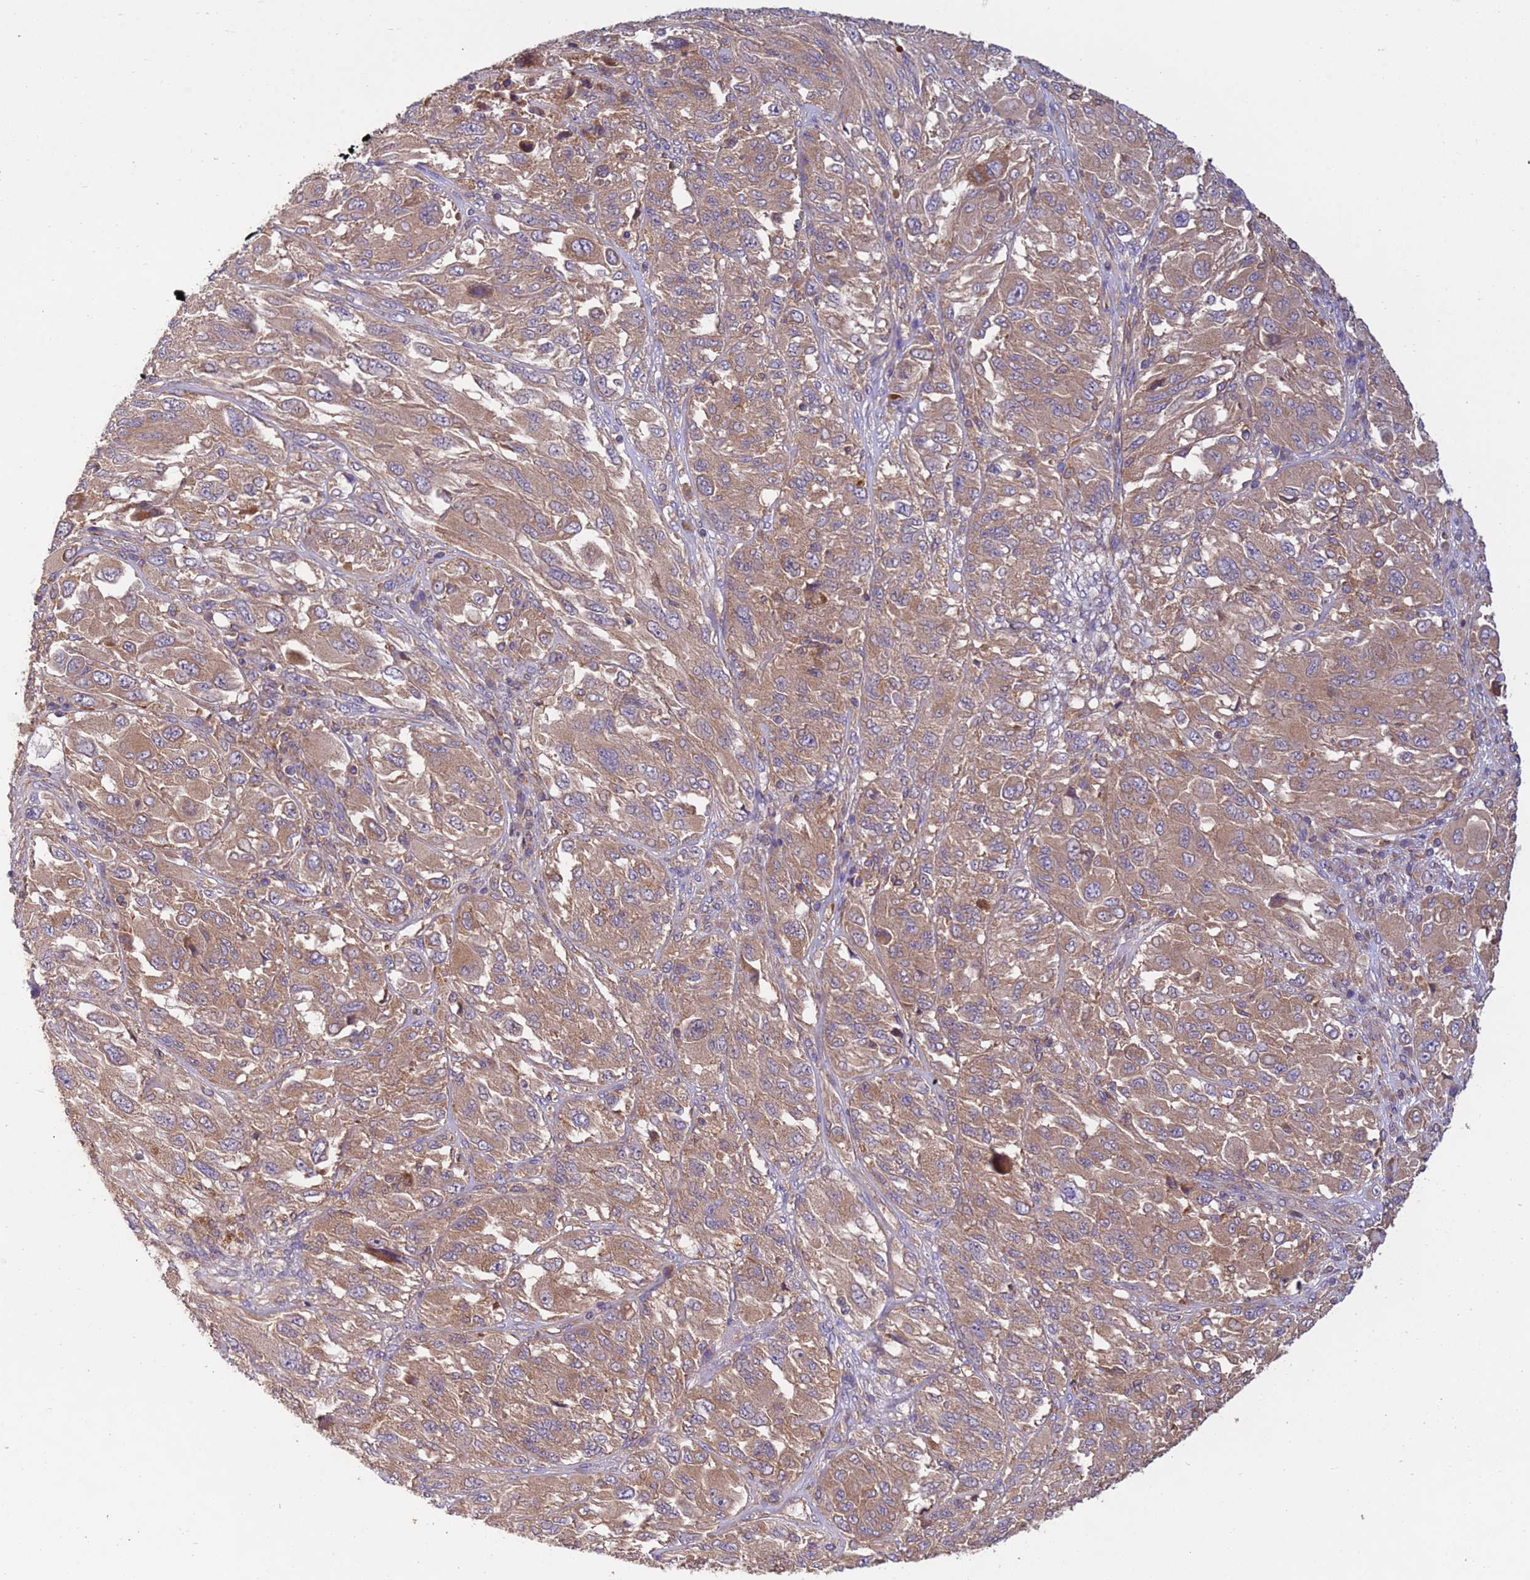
{"staining": {"intensity": "moderate", "quantity": ">75%", "location": "cytoplasmic/membranous"}, "tissue": "melanoma", "cell_type": "Tumor cells", "image_type": "cancer", "snomed": [{"axis": "morphology", "description": "Malignant melanoma, NOS"}, {"axis": "topography", "description": "Skin"}], "caption": "A brown stain highlights moderate cytoplasmic/membranous expression of a protein in melanoma tumor cells. The protein is shown in brown color, while the nuclei are stained blue.", "gene": "RAB10", "patient": {"sex": "female", "age": 91}}